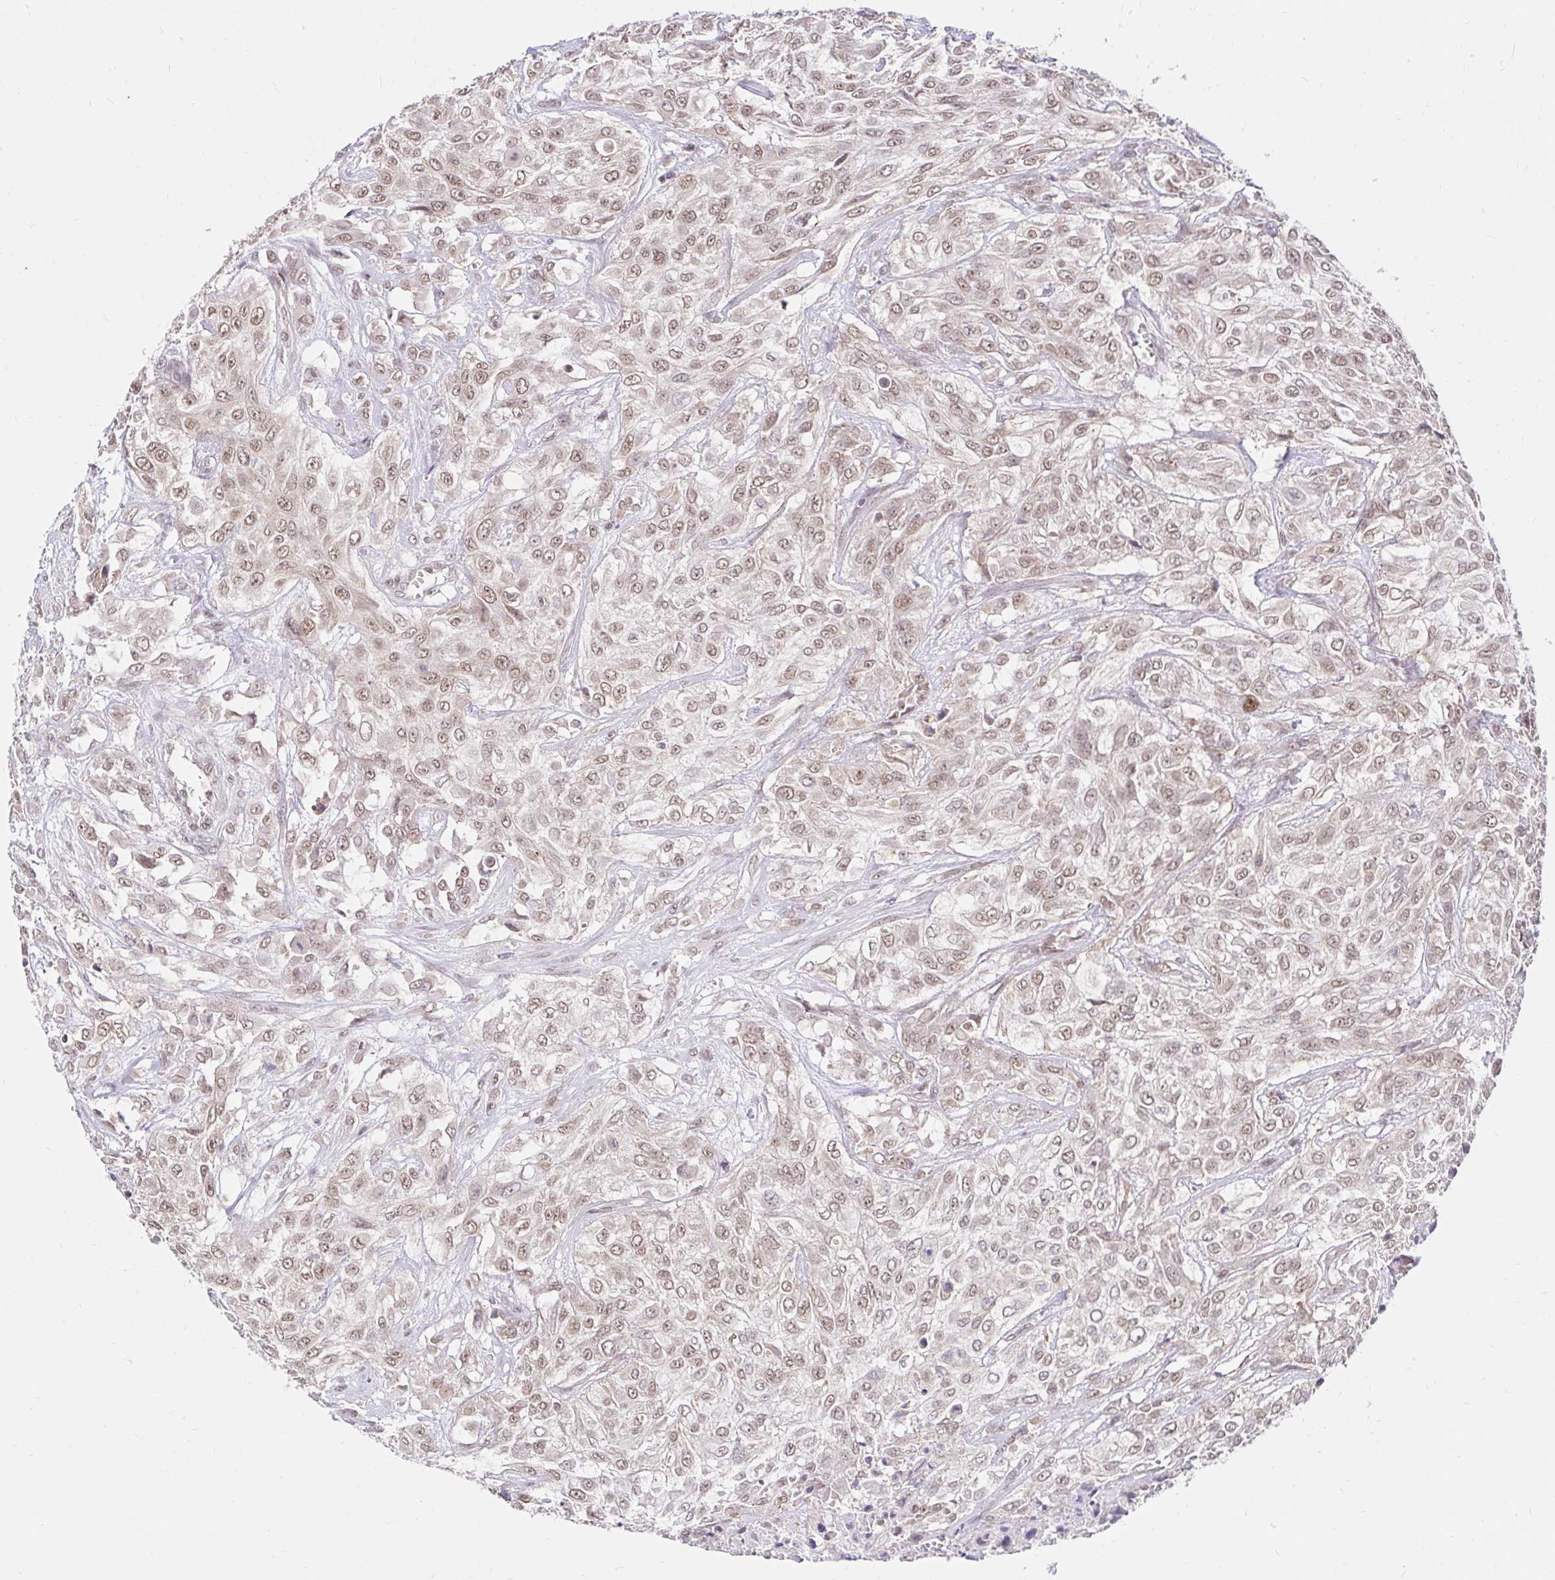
{"staining": {"intensity": "weak", "quantity": ">75%", "location": "cytoplasmic/membranous,nuclear"}, "tissue": "urothelial cancer", "cell_type": "Tumor cells", "image_type": "cancer", "snomed": [{"axis": "morphology", "description": "Urothelial carcinoma, High grade"}, {"axis": "topography", "description": "Urinary bladder"}], "caption": "A photomicrograph of human urothelial cancer stained for a protein reveals weak cytoplasmic/membranous and nuclear brown staining in tumor cells.", "gene": "TIMM50", "patient": {"sex": "male", "age": 57}}